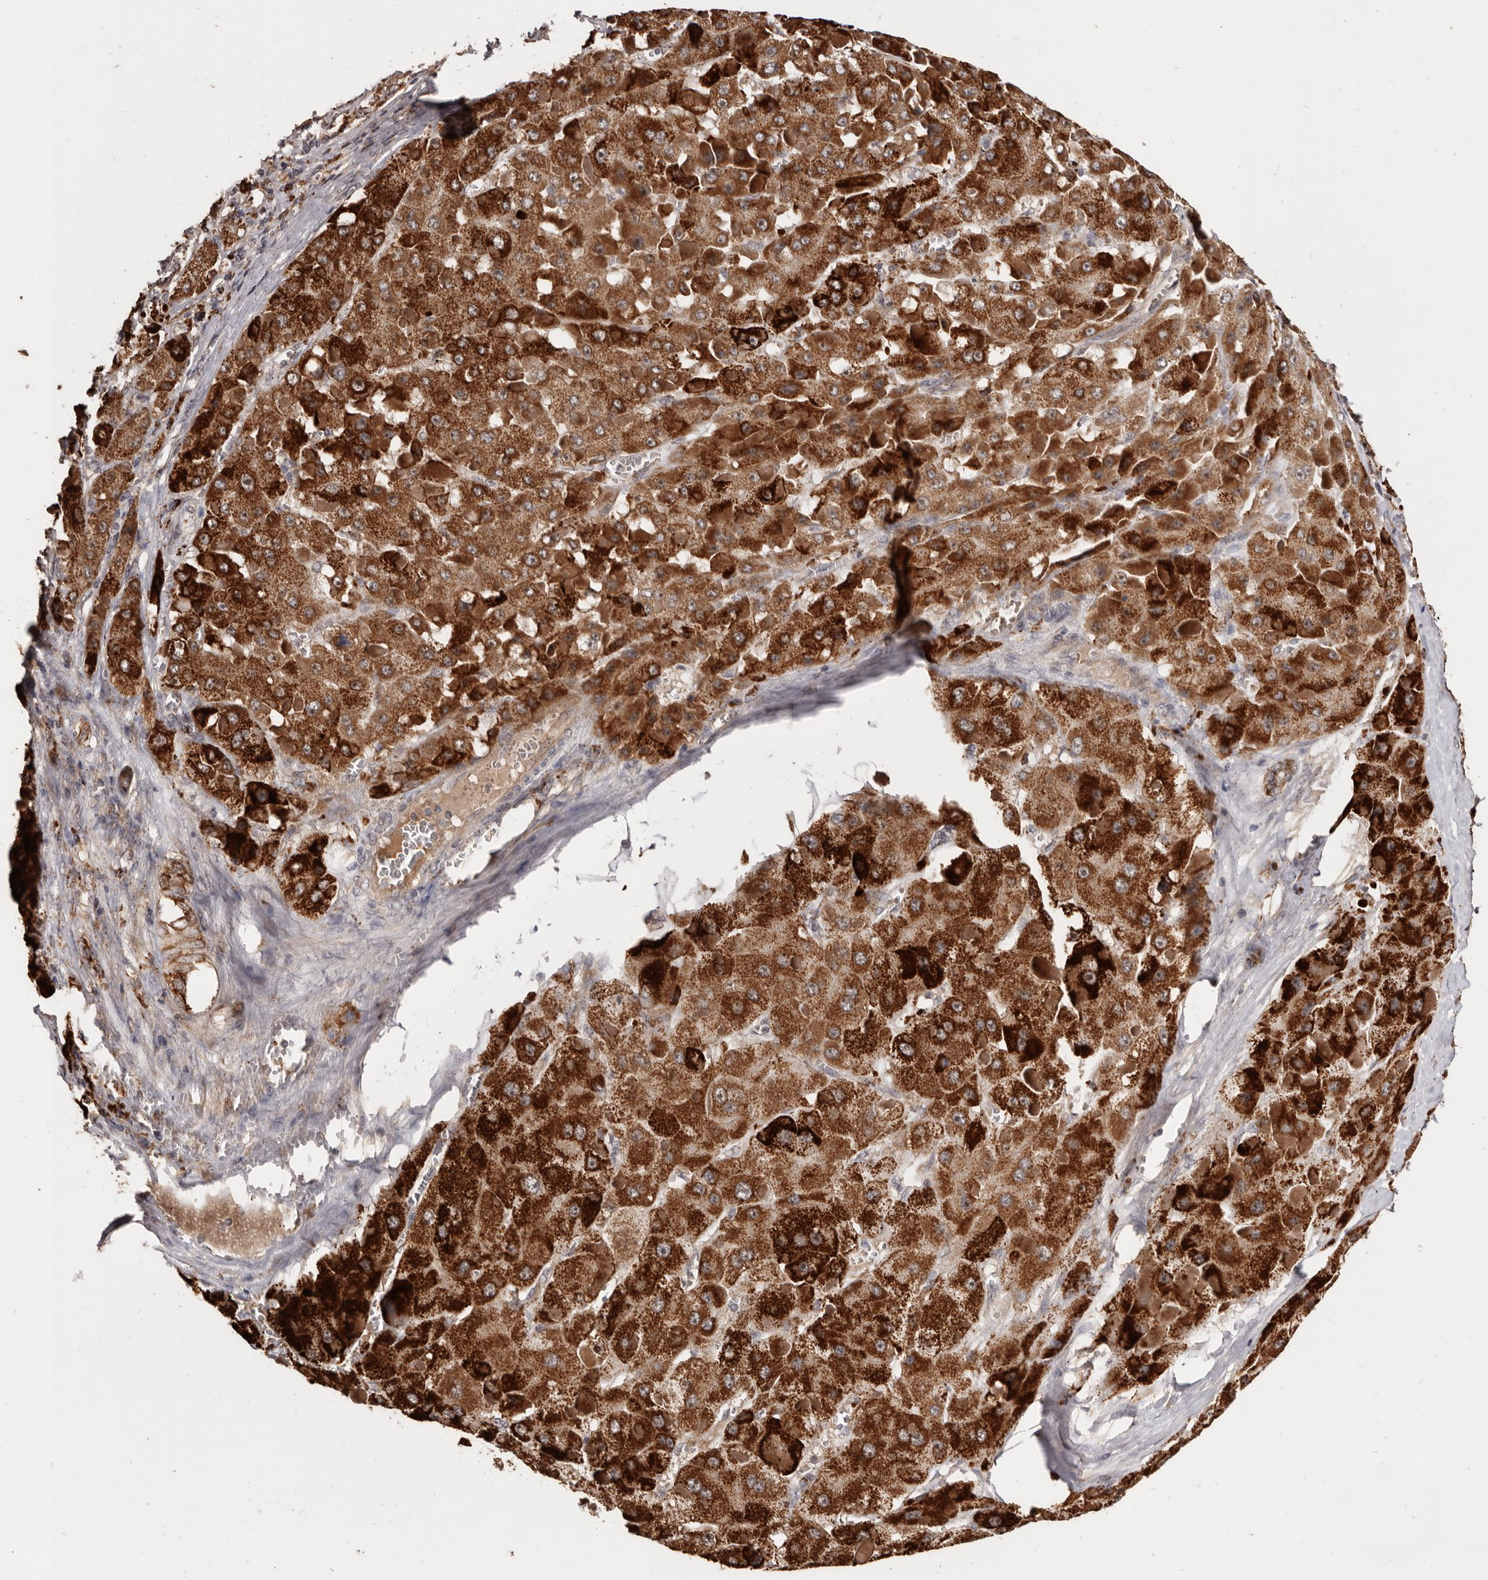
{"staining": {"intensity": "strong", "quantity": ">75%", "location": "cytoplasmic/membranous"}, "tissue": "liver cancer", "cell_type": "Tumor cells", "image_type": "cancer", "snomed": [{"axis": "morphology", "description": "Carcinoma, Hepatocellular, NOS"}, {"axis": "topography", "description": "Liver"}], "caption": "There is high levels of strong cytoplasmic/membranous expression in tumor cells of liver cancer, as demonstrated by immunohistochemical staining (brown color).", "gene": "AKAP7", "patient": {"sex": "female", "age": 73}}